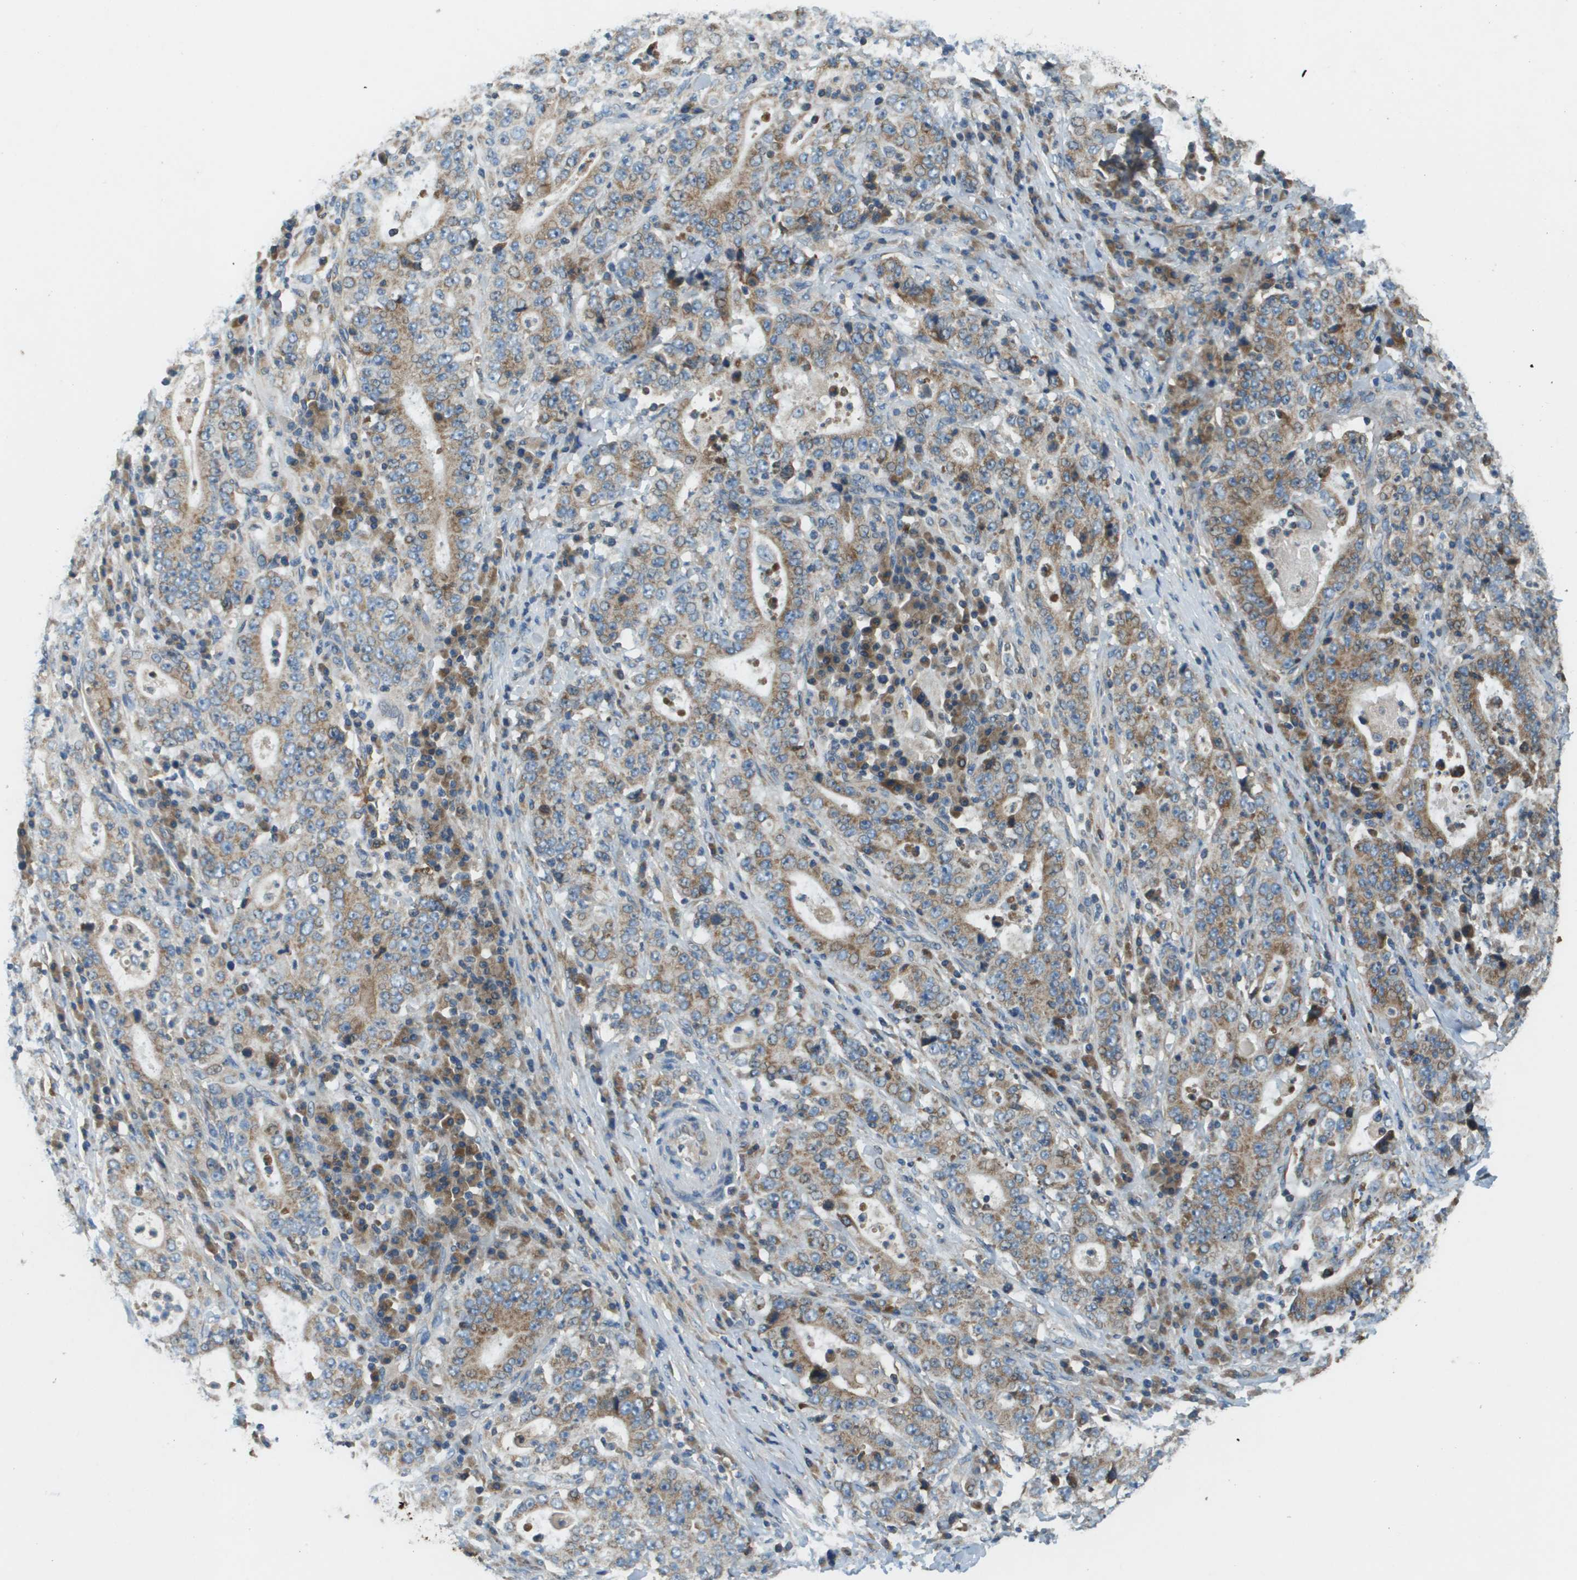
{"staining": {"intensity": "moderate", "quantity": "25%-75%", "location": "cytoplasmic/membranous"}, "tissue": "stomach cancer", "cell_type": "Tumor cells", "image_type": "cancer", "snomed": [{"axis": "morphology", "description": "Normal tissue, NOS"}, {"axis": "morphology", "description": "Adenocarcinoma, NOS"}, {"axis": "topography", "description": "Stomach, upper"}, {"axis": "topography", "description": "Stomach"}], "caption": "A photomicrograph of human stomach adenocarcinoma stained for a protein demonstrates moderate cytoplasmic/membranous brown staining in tumor cells.", "gene": "SAMSN1", "patient": {"sex": "male", "age": 59}}